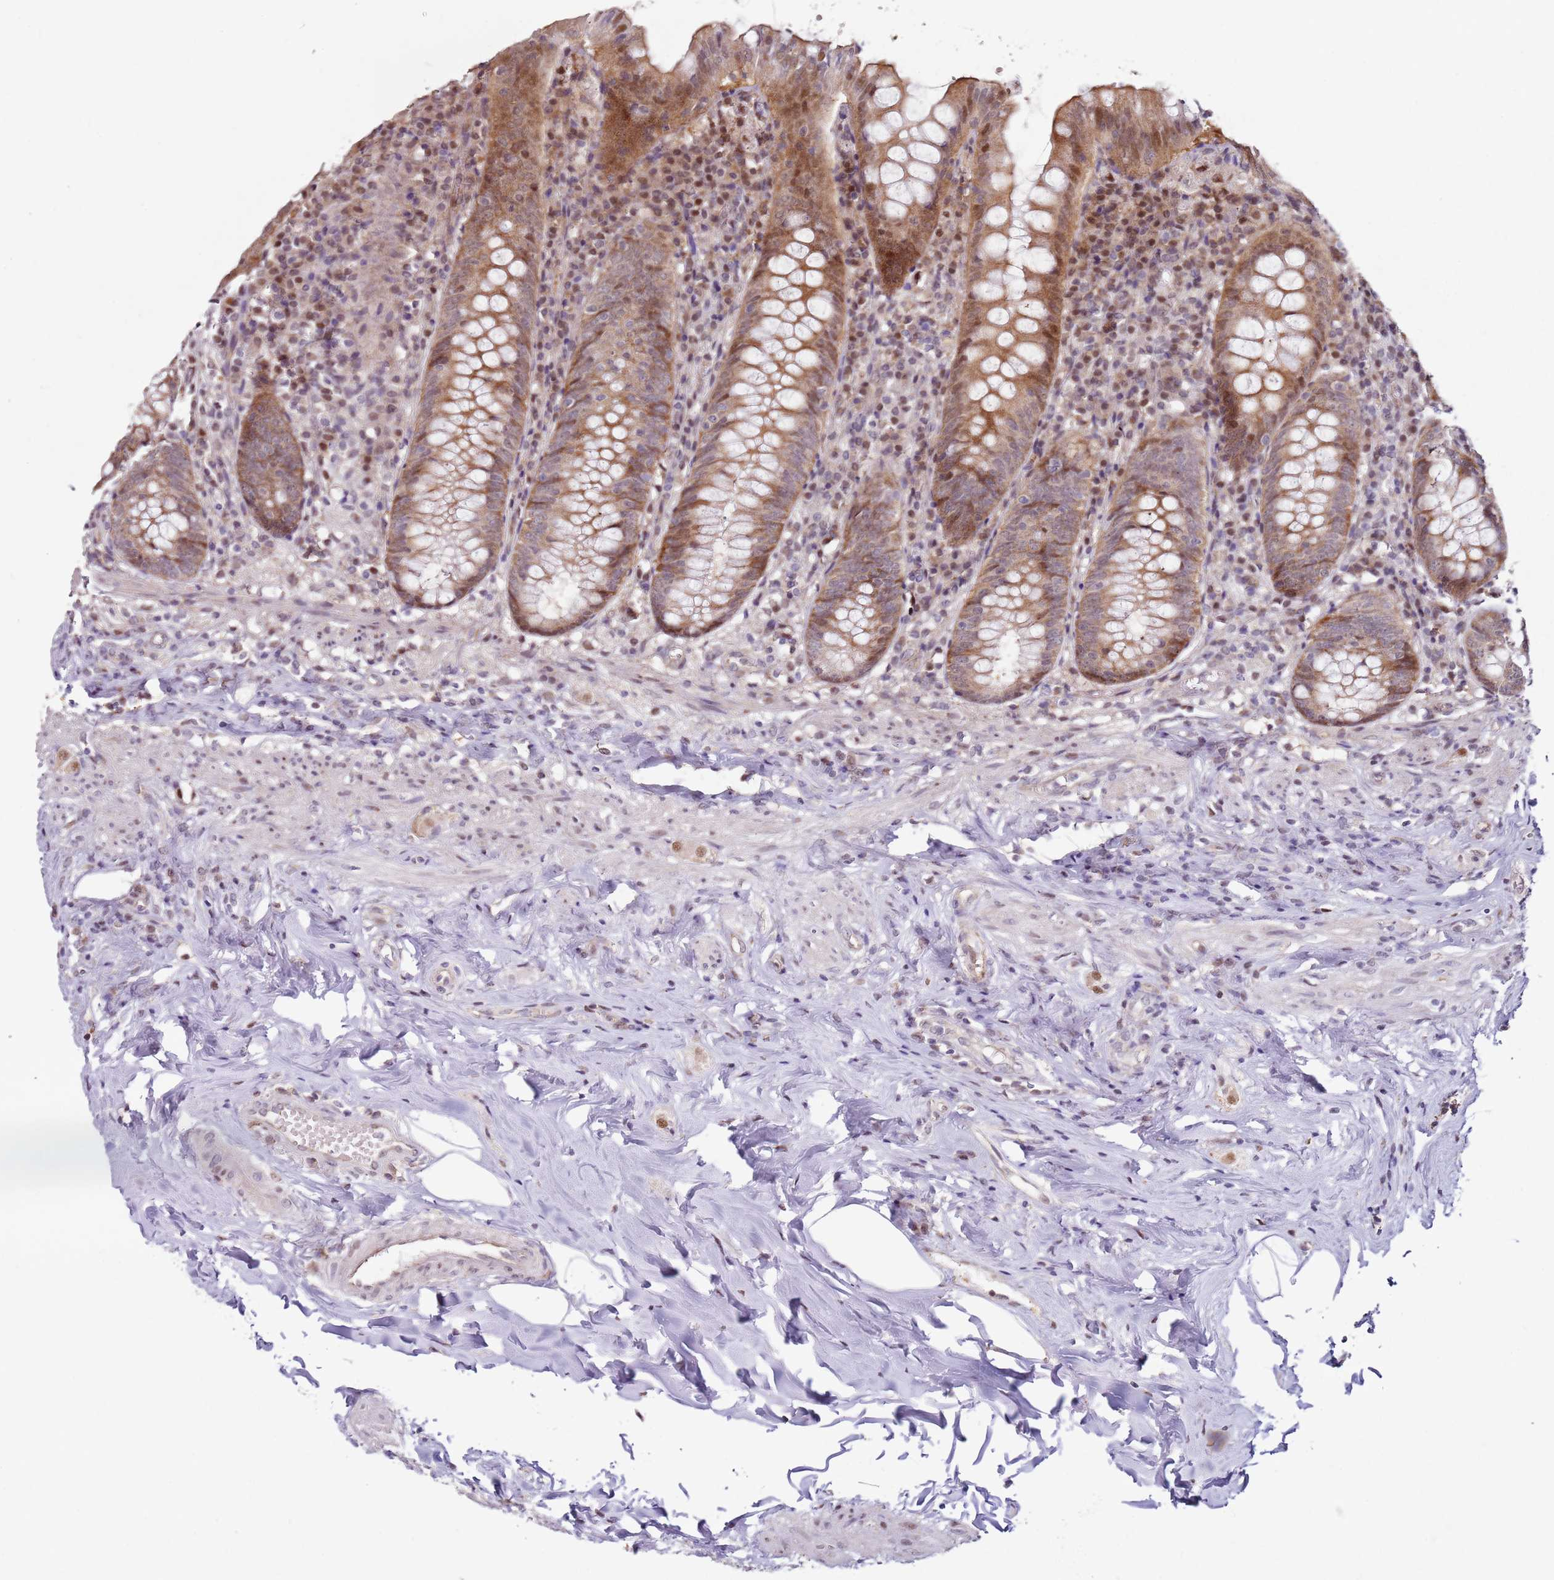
{"staining": {"intensity": "moderate", "quantity": ">75%", "location": "cytoplasmic/membranous,nuclear"}, "tissue": "appendix", "cell_type": "Glandular cells", "image_type": "normal", "snomed": [{"axis": "morphology", "description": "Normal tissue, NOS"}, {"axis": "topography", "description": "Appendix"}], "caption": "DAB (3,3'-diaminobenzidine) immunohistochemical staining of normal appendix demonstrates moderate cytoplasmic/membranous,nuclear protein staining in about >75% of glandular cells.", "gene": "PSMD4", "patient": {"sex": "female", "age": 54}}